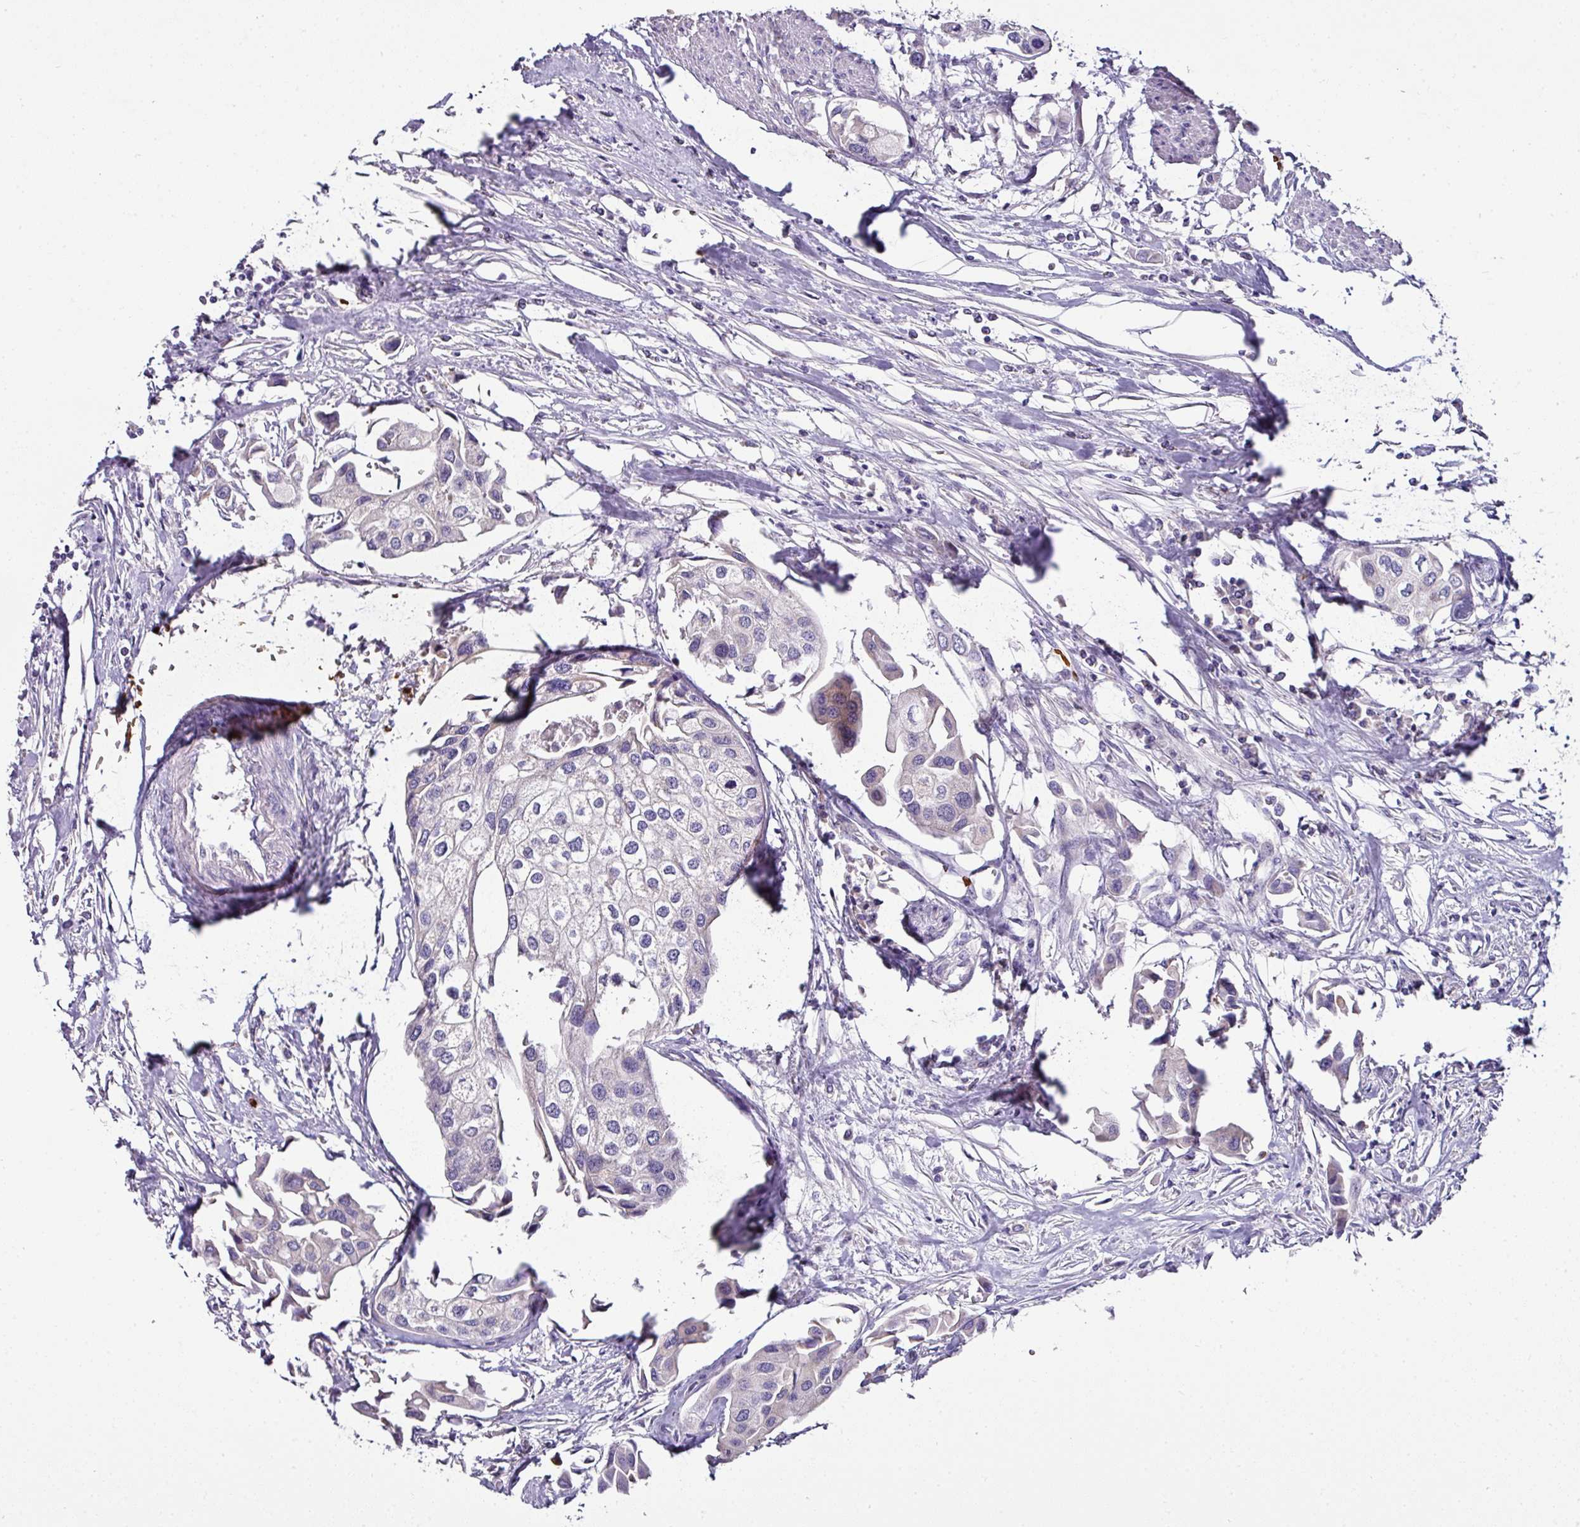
{"staining": {"intensity": "negative", "quantity": "none", "location": "none"}, "tissue": "urothelial cancer", "cell_type": "Tumor cells", "image_type": "cancer", "snomed": [{"axis": "morphology", "description": "Urothelial carcinoma, High grade"}, {"axis": "topography", "description": "Urinary bladder"}], "caption": "Micrograph shows no protein staining in tumor cells of urothelial cancer tissue.", "gene": "NAPSA", "patient": {"sex": "male", "age": 64}}